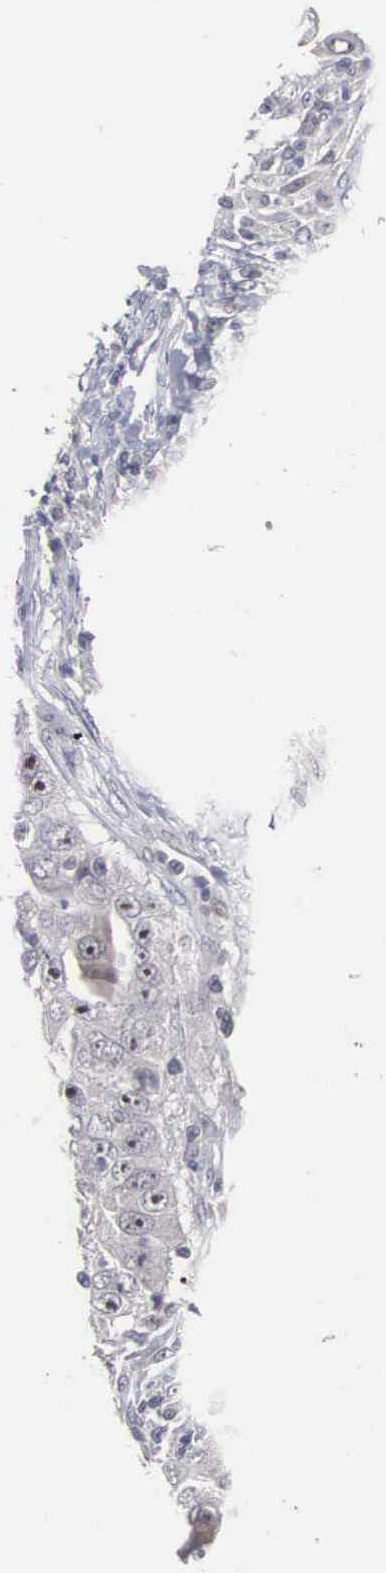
{"staining": {"intensity": "negative", "quantity": "none", "location": "none"}, "tissue": "lung cancer", "cell_type": "Tumor cells", "image_type": "cancer", "snomed": [{"axis": "morphology", "description": "Squamous cell carcinoma, NOS"}, {"axis": "topography", "description": "Lung"}], "caption": "This is a image of immunohistochemistry staining of squamous cell carcinoma (lung), which shows no positivity in tumor cells.", "gene": "ACOT4", "patient": {"sex": "male", "age": 64}}